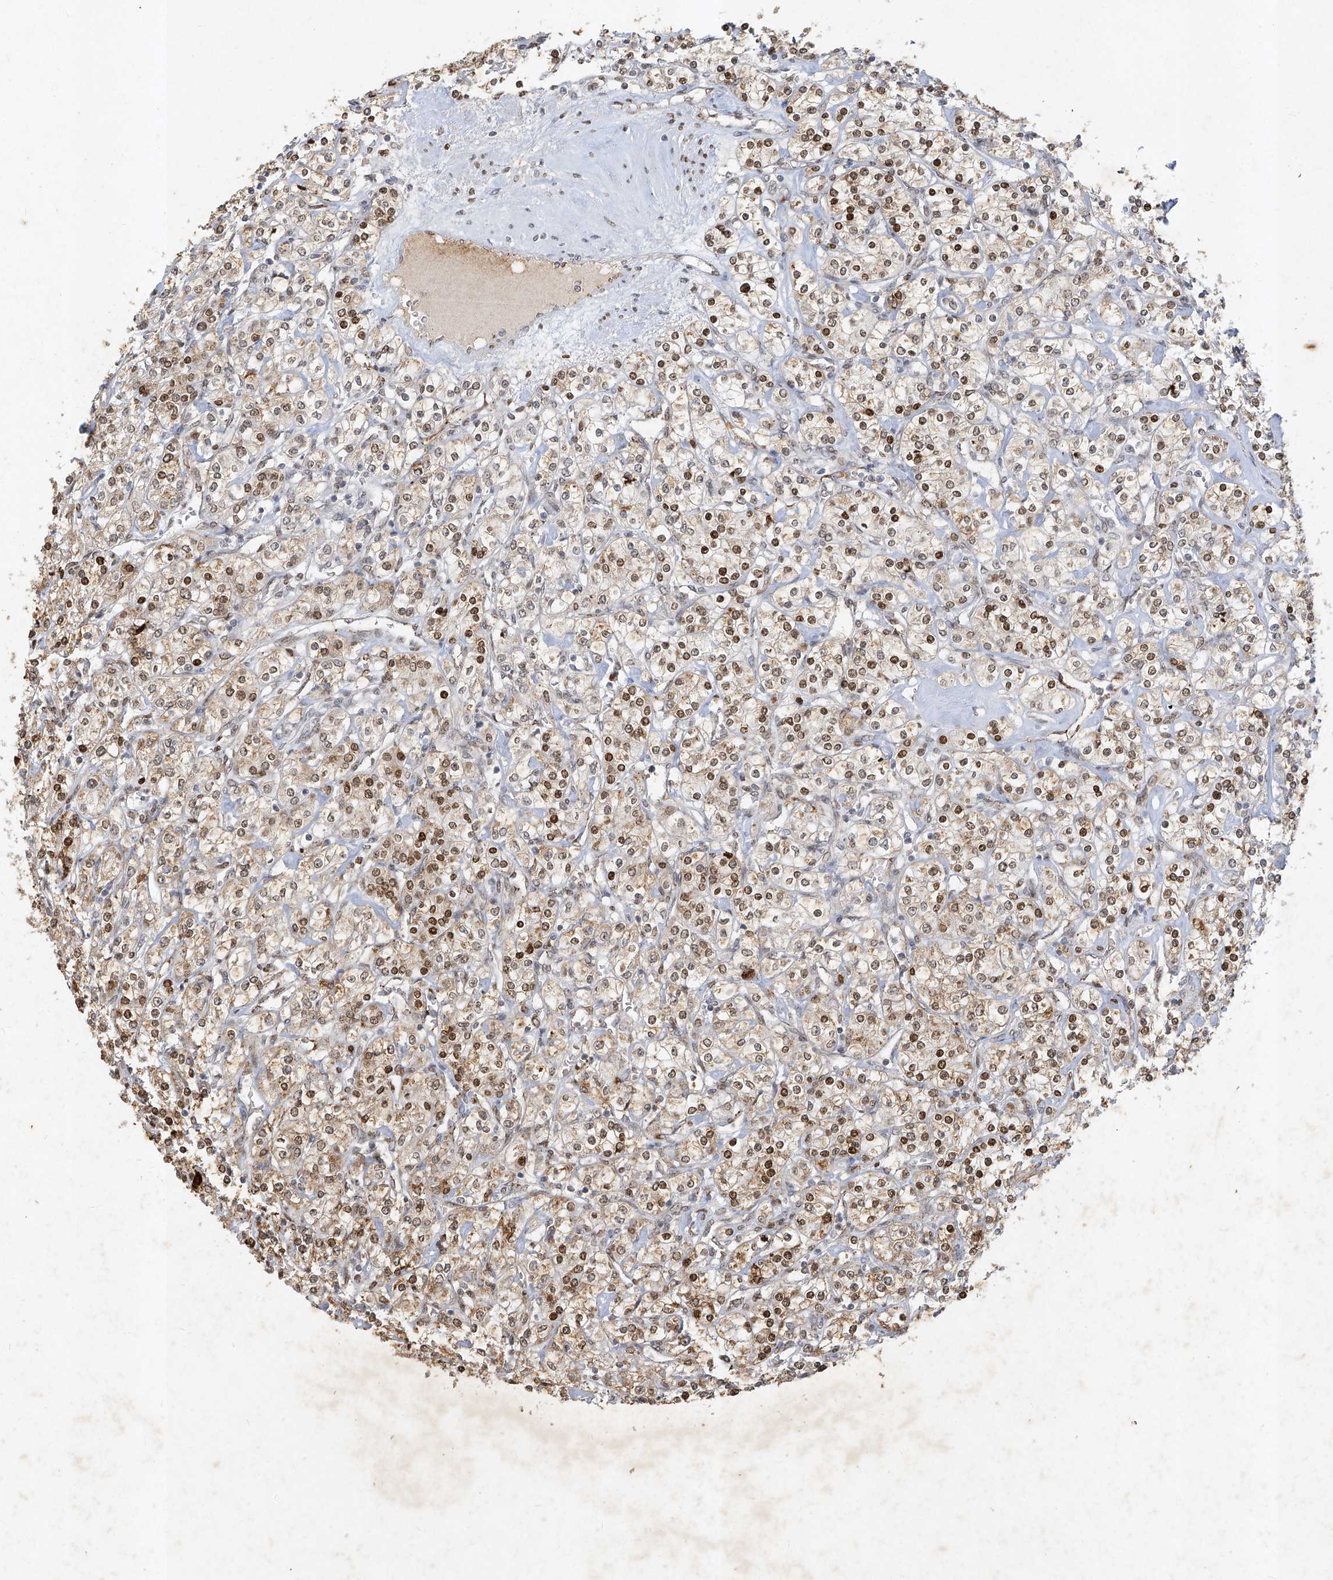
{"staining": {"intensity": "moderate", "quantity": ">75%", "location": "nuclear"}, "tissue": "renal cancer", "cell_type": "Tumor cells", "image_type": "cancer", "snomed": [{"axis": "morphology", "description": "Adenocarcinoma, NOS"}, {"axis": "topography", "description": "Kidney"}], "caption": "A histopathology image of human renal adenocarcinoma stained for a protein displays moderate nuclear brown staining in tumor cells. (IHC, brightfield microscopy, high magnification).", "gene": "ATRIP", "patient": {"sex": "male", "age": 77}}